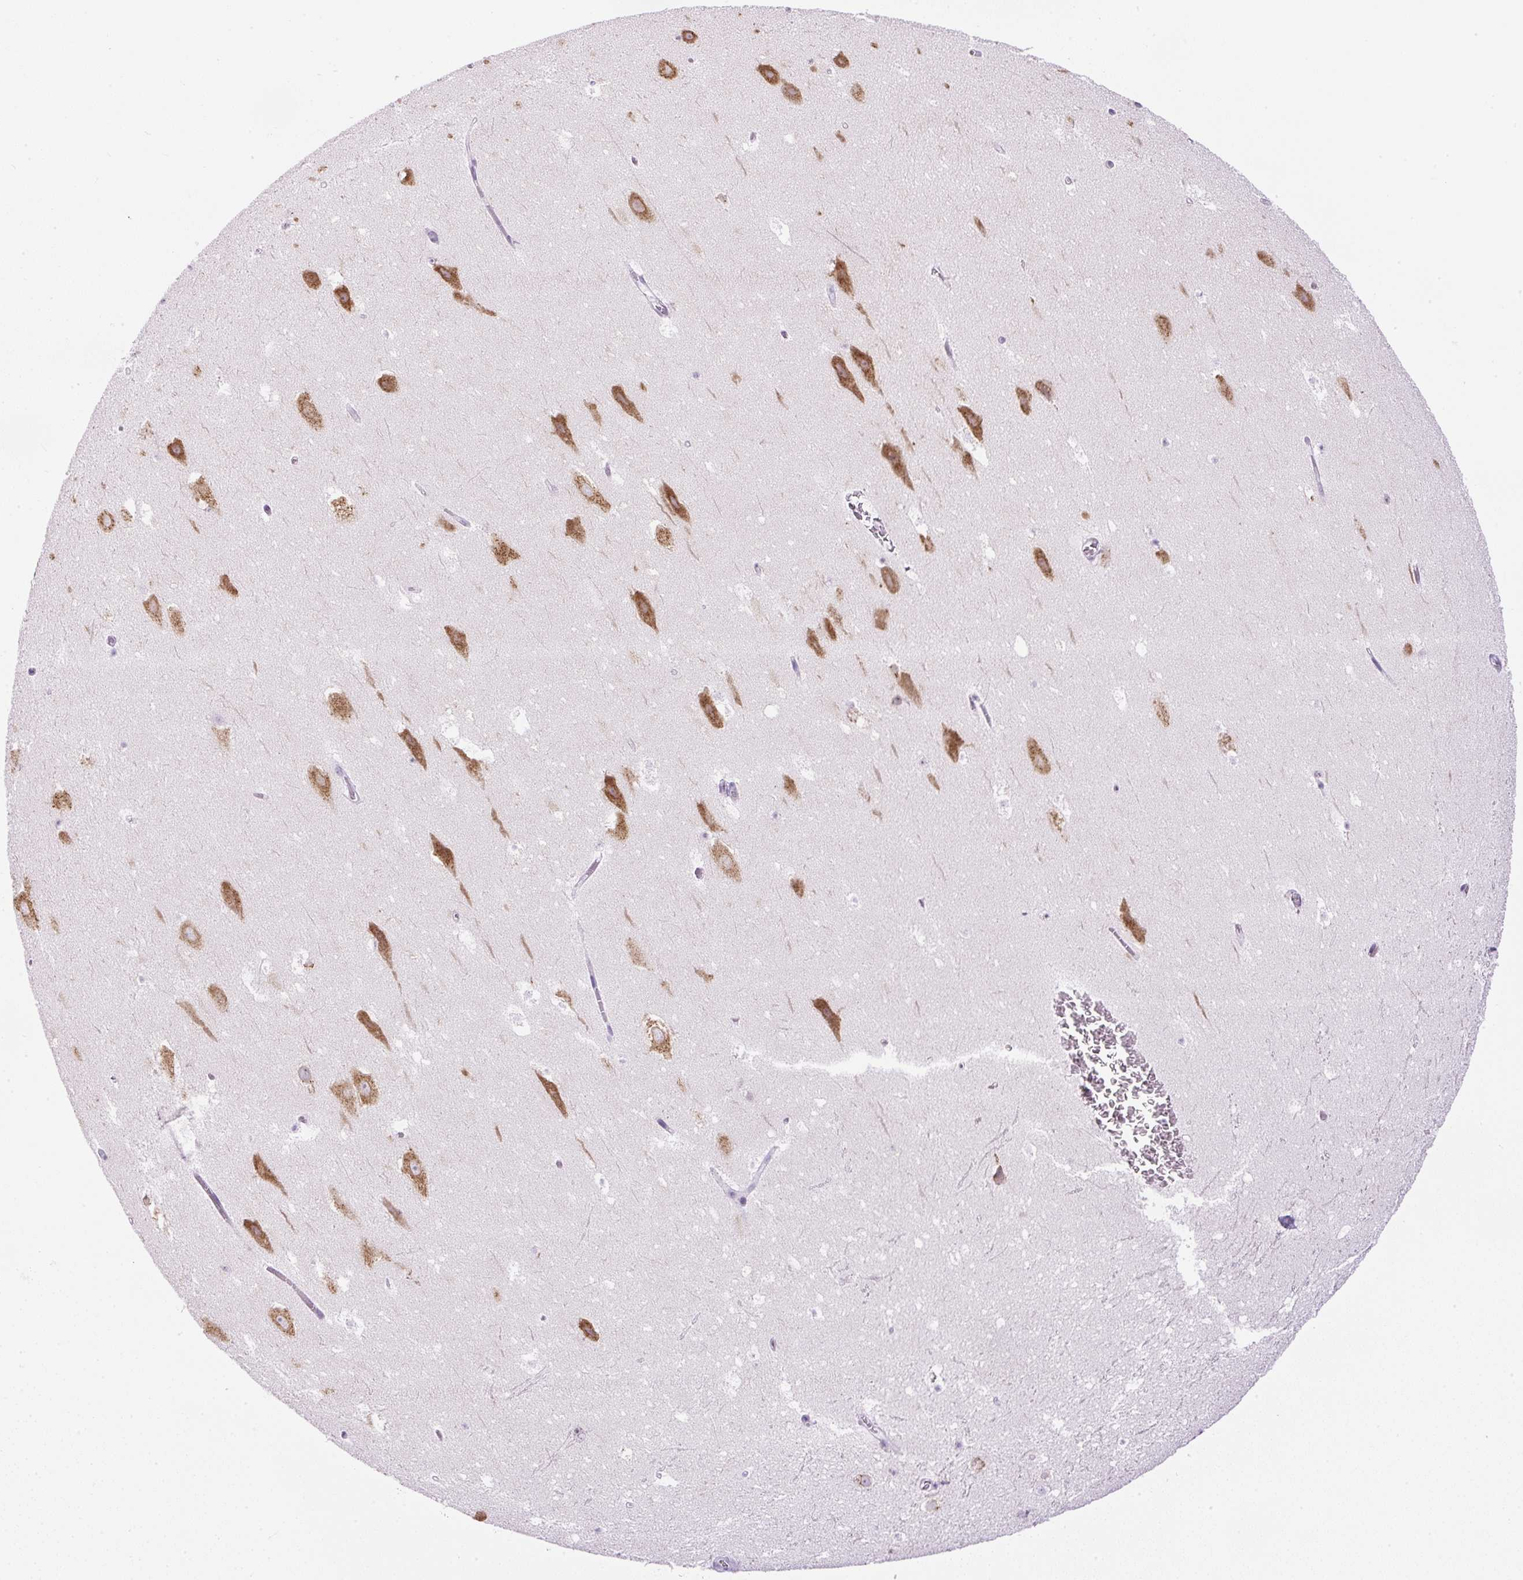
{"staining": {"intensity": "negative", "quantity": "none", "location": "none"}, "tissue": "hippocampus", "cell_type": "Glial cells", "image_type": "normal", "snomed": [{"axis": "morphology", "description": "Normal tissue, NOS"}, {"axis": "topography", "description": "Hippocampus"}], "caption": "A micrograph of human hippocampus is negative for staining in glial cells. Brightfield microscopy of immunohistochemistry (IHC) stained with DAB (3,3'-diaminobenzidine) (brown) and hematoxylin (blue), captured at high magnification.", "gene": "RHBDD2", "patient": {"sex": "female", "age": 42}}